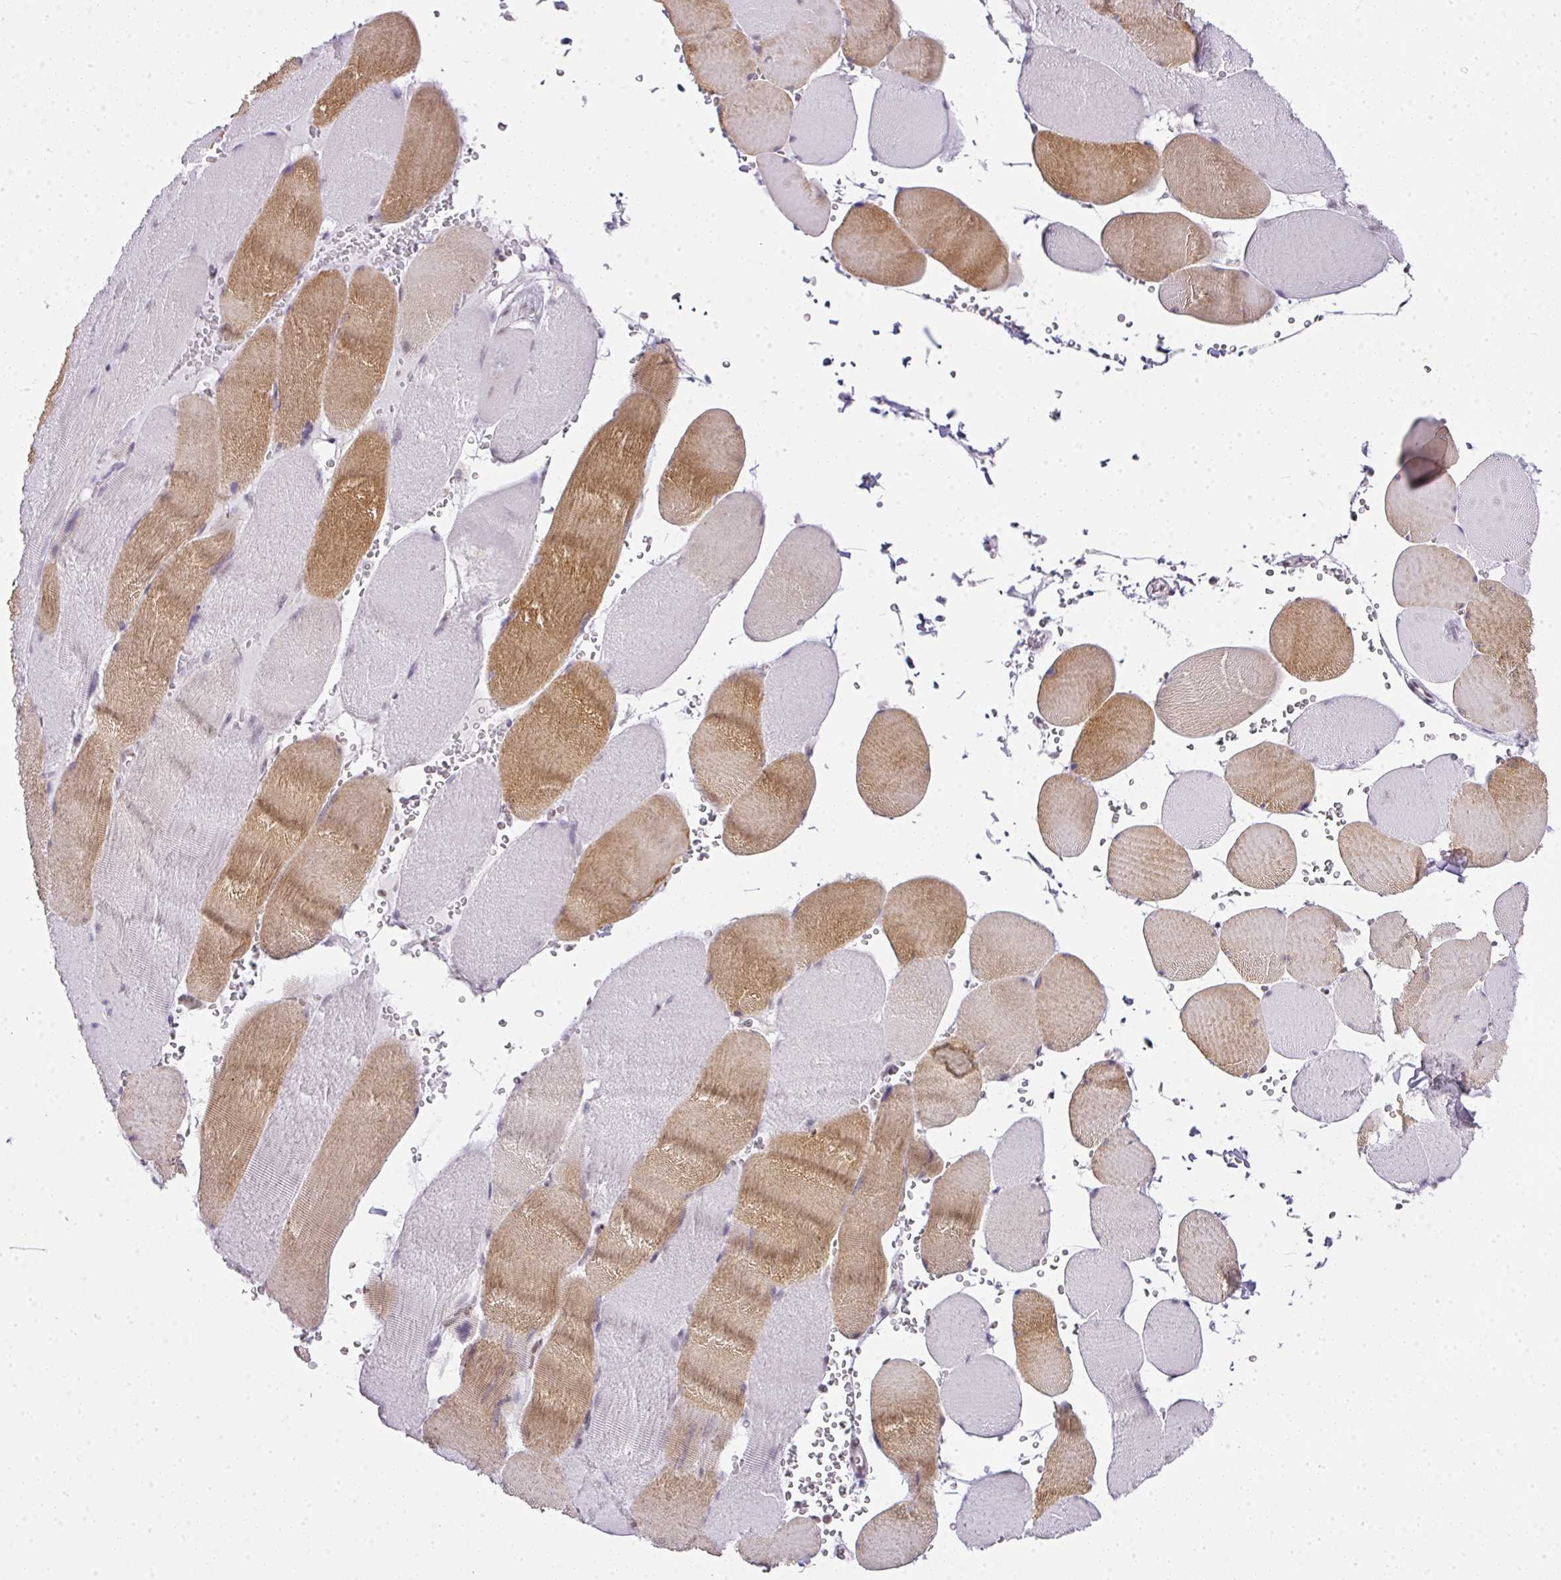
{"staining": {"intensity": "strong", "quantity": "25%-75%", "location": "cytoplasmic/membranous"}, "tissue": "skeletal muscle", "cell_type": "Myocytes", "image_type": "normal", "snomed": [{"axis": "morphology", "description": "Normal tissue, NOS"}, {"axis": "topography", "description": "Skeletal muscle"}, {"axis": "topography", "description": "Head-Neck"}], "caption": "This is a histology image of IHC staining of normal skeletal muscle, which shows strong positivity in the cytoplasmic/membranous of myocytes.", "gene": "FAM32A", "patient": {"sex": "male", "age": 66}}